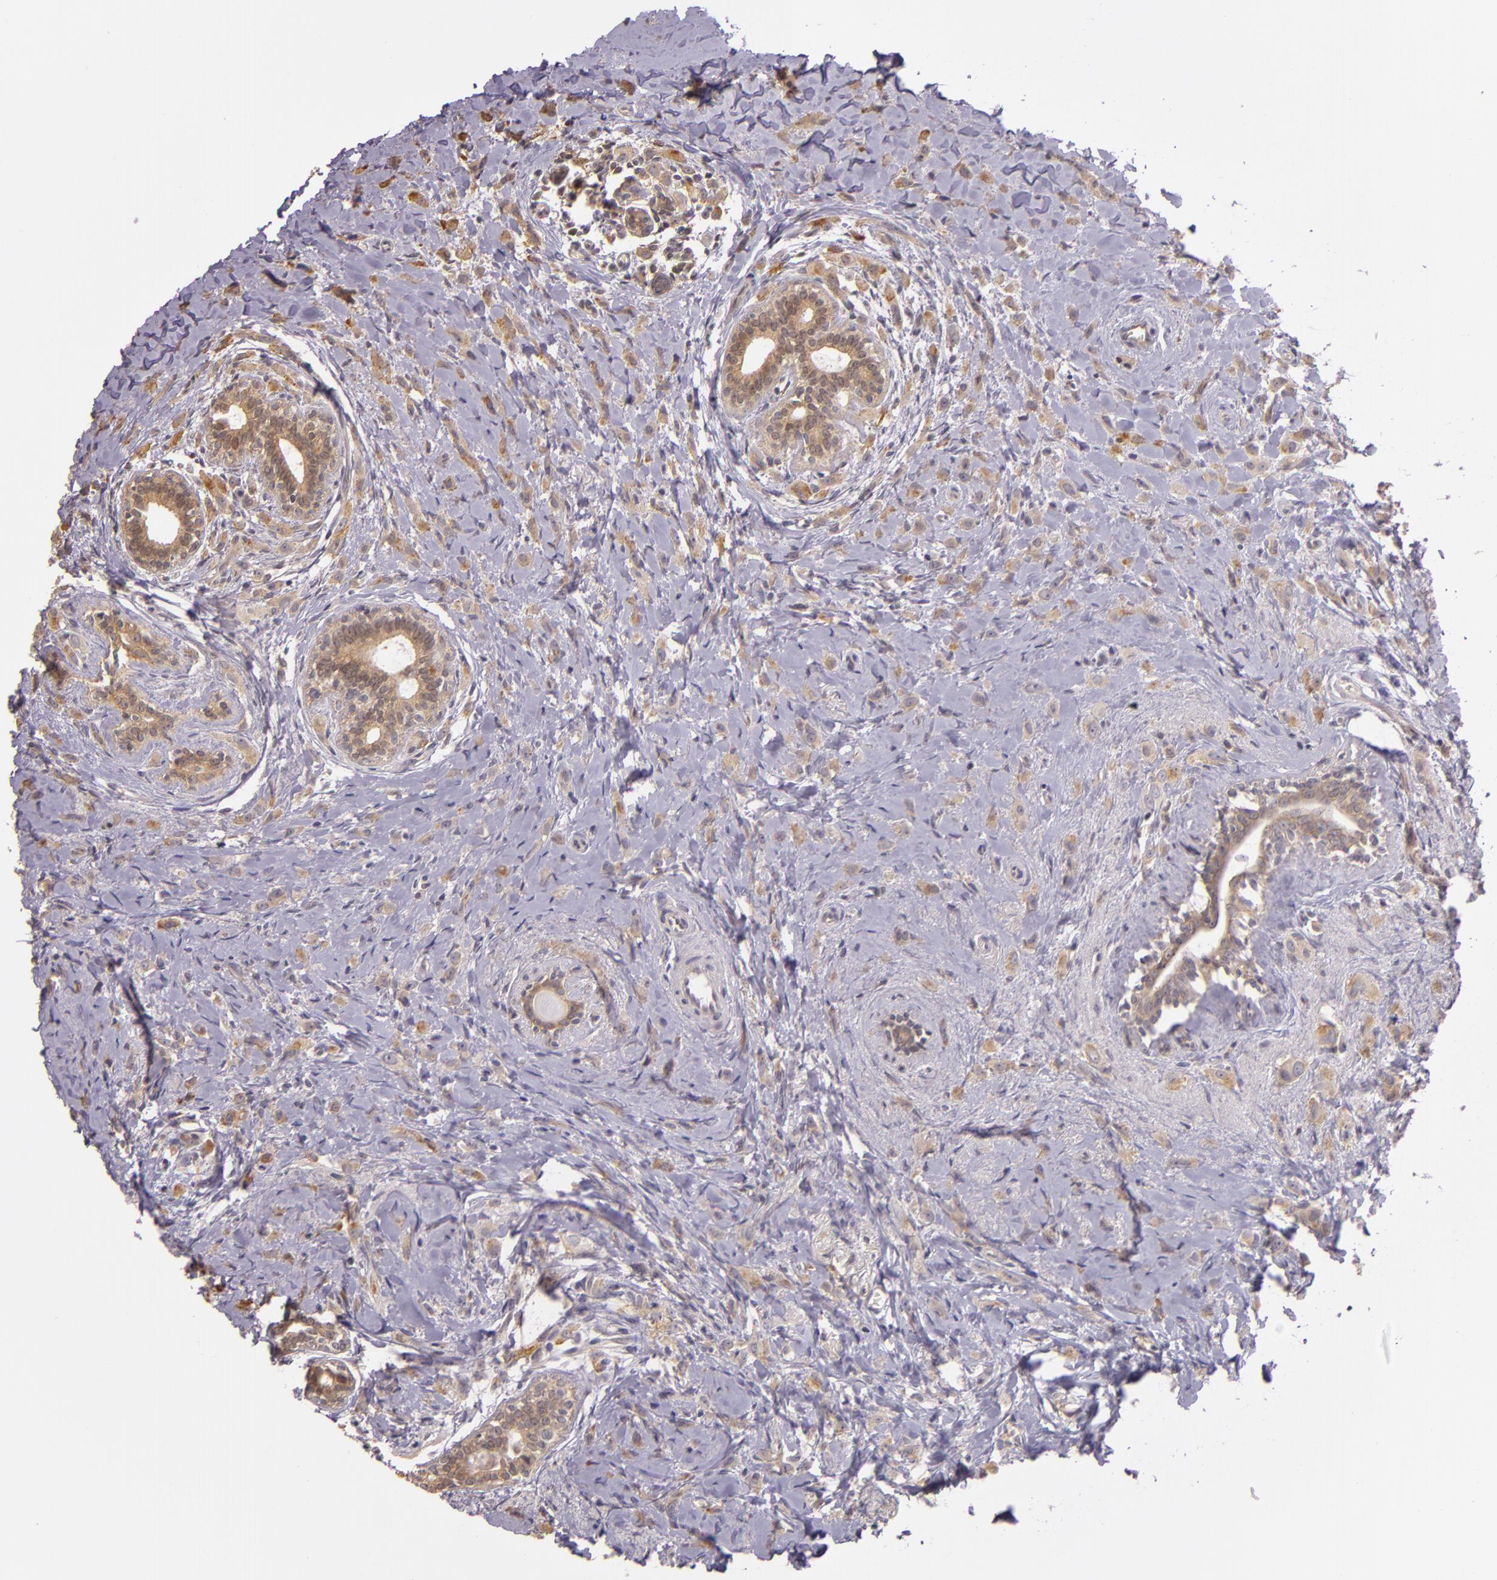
{"staining": {"intensity": "moderate", "quantity": ">75%", "location": "cytoplasmic/membranous"}, "tissue": "breast cancer", "cell_type": "Tumor cells", "image_type": "cancer", "snomed": [{"axis": "morphology", "description": "Lobular carcinoma"}, {"axis": "topography", "description": "Breast"}], "caption": "The histopathology image displays immunohistochemical staining of breast cancer. There is moderate cytoplasmic/membranous positivity is present in about >75% of tumor cells. Nuclei are stained in blue.", "gene": "ARMH4", "patient": {"sex": "female", "age": 57}}